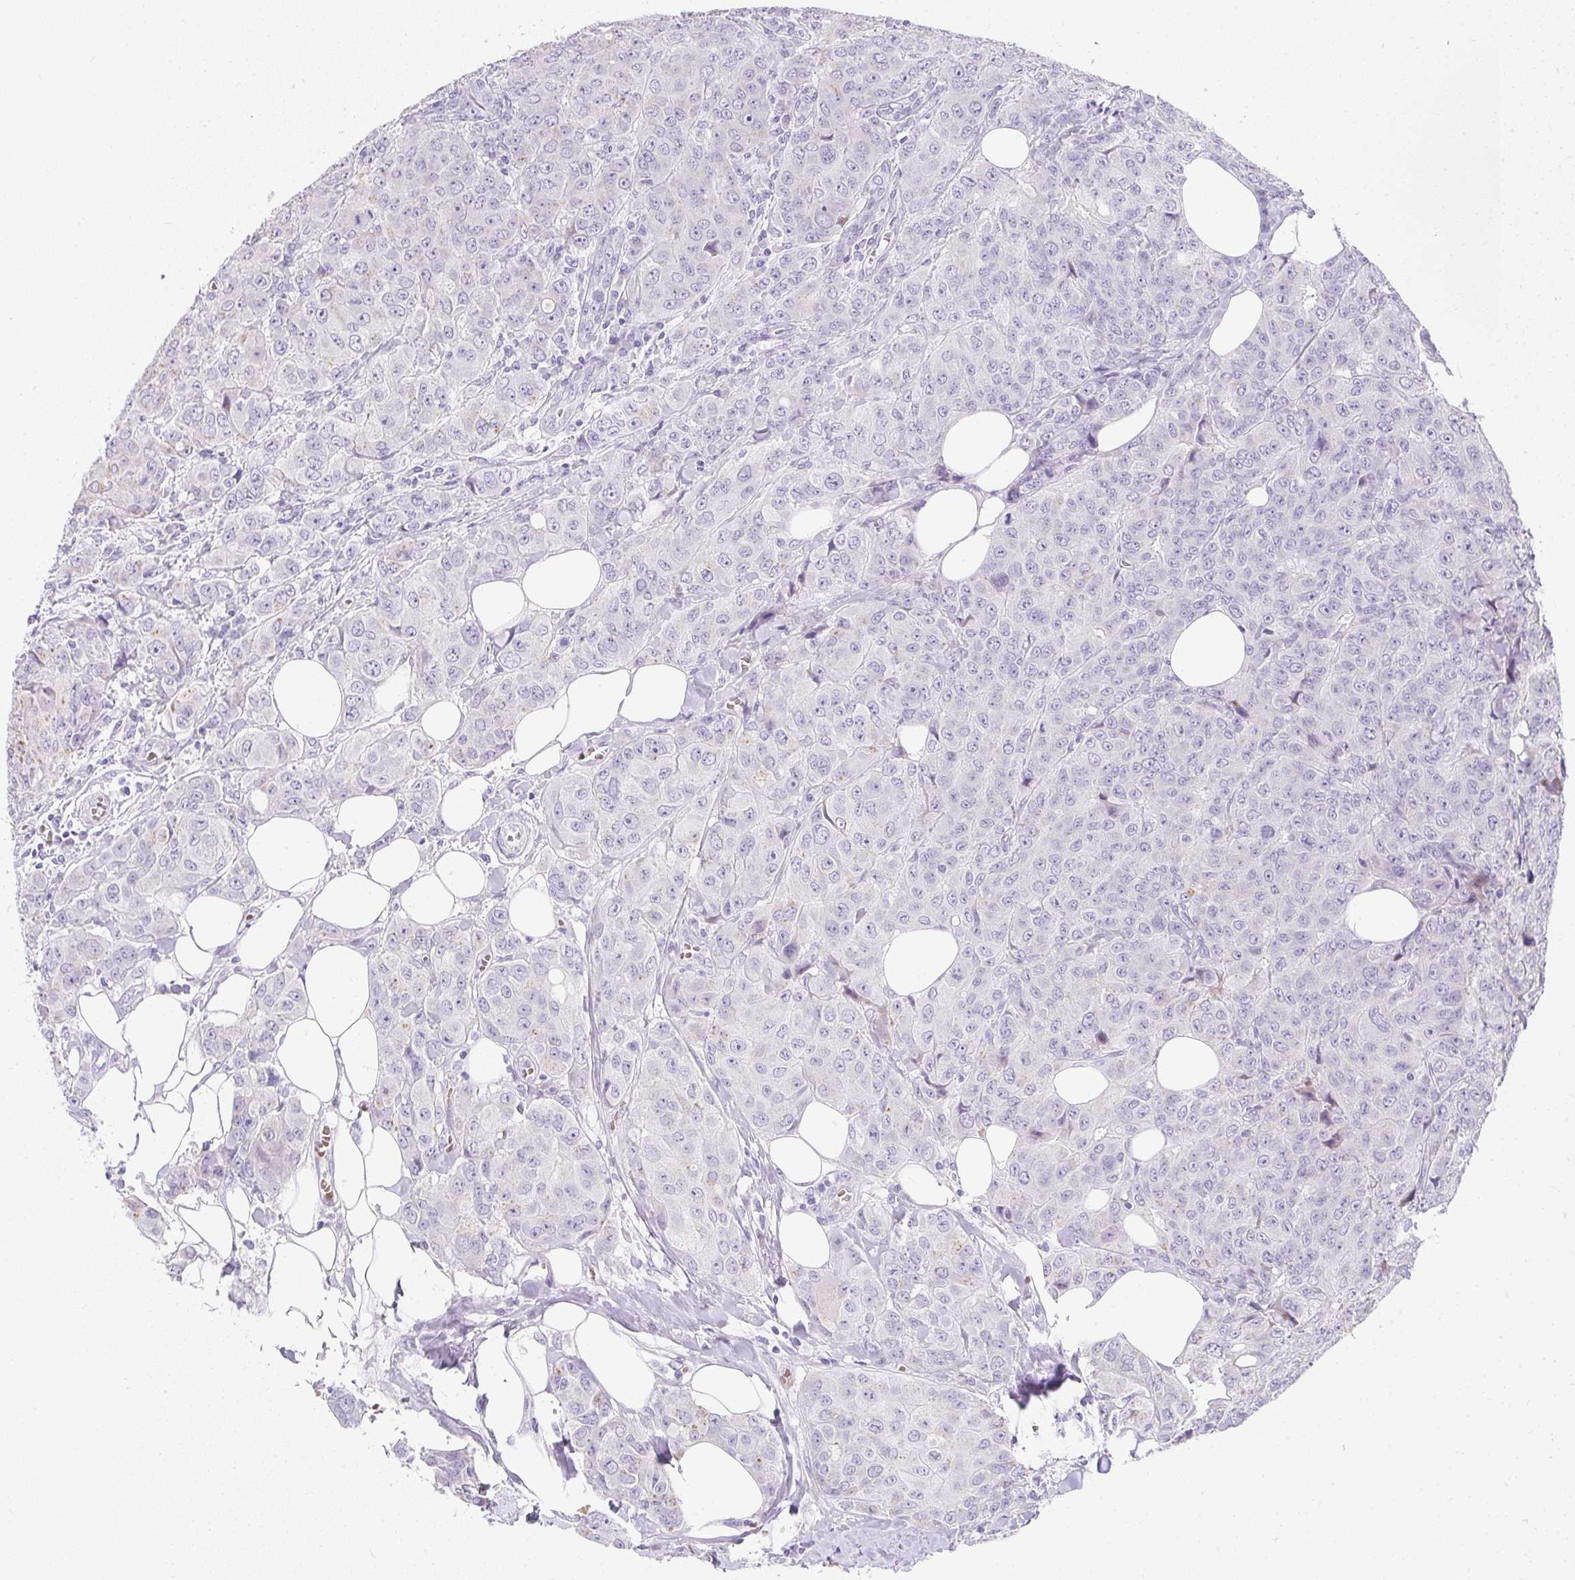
{"staining": {"intensity": "negative", "quantity": "none", "location": "none"}, "tissue": "breast cancer", "cell_type": "Tumor cells", "image_type": "cancer", "snomed": [{"axis": "morphology", "description": "Duct carcinoma"}, {"axis": "topography", "description": "Breast"}], "caption": "Immunohistochemistry (IHC) micrograph of human breast cancer stained for a protein (brown), which reveals no positivity in tumor cells. Nuclei are stained in blue.", "gene": "DTX4", "patient": {"sex": "female", "age": 43}}